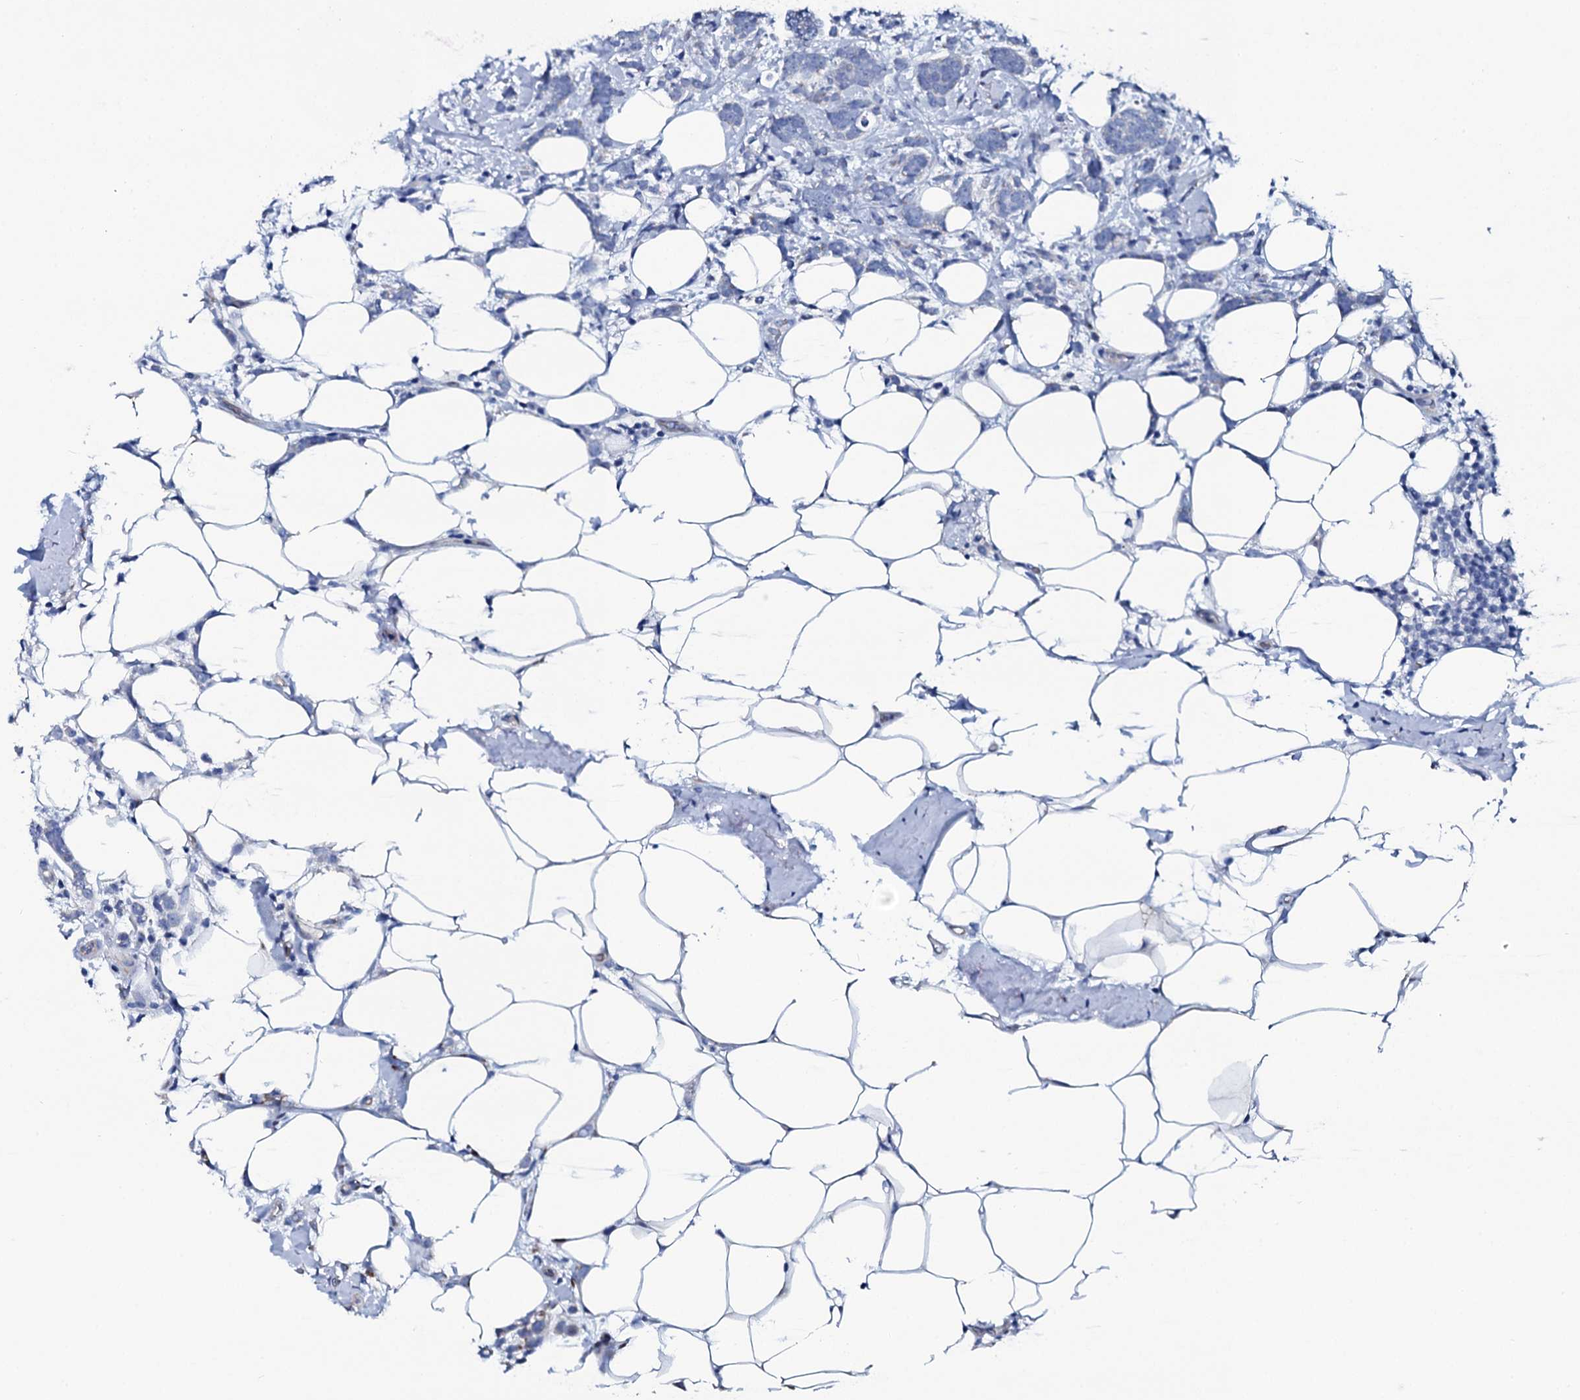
{"staining": {"intensity": "negative", "quantity": "none", "location": "none"}, "tissue": "breast cancer", "cell_type": "Tumor cells", "image_type": "cancer", "snomed": [{"axis": "morphology", "description": "Lobular carcinoma"}, {"axis": "topography", "description": "Breast"}], "caption": "Immunohistochemical staining of lobular carcinoma (breast) demonstrates no significant expression in tumor cells. The staining was performed using DAB (3,3'-diaminobenzidine) to visualize the protein expression in brown, while the nuclei were stained in blue with hematoxylin (Magnification: 20x).", "gene": "GYS2", "patient": {"sex": "female", "age": 58}}